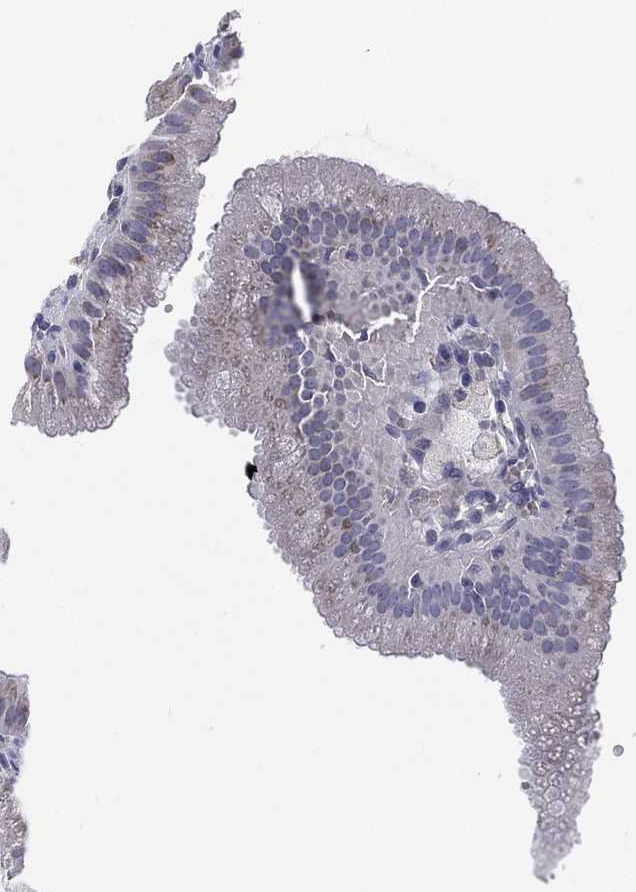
{"staining": {"intensity": "negative", "quantity": "none", "location": "none"}, "tissue": "gallbladder", "cell_type": "Glandular cells", "image_type": "normal", "snomed": [{"axis": "morphology", "description": "Normal tissue, NOS"}, {"axis": "topography", "description": "Gallbladder"}], "caption": "This image is of normal gallbladder stained with immunohistochemistry (IHC) to label a protein in brown with the nuclei are counter-stained blue. There is no positivity in glandular cells.", "gene": "TMEM40", "patient": {"sex": "male", "age": 67}}